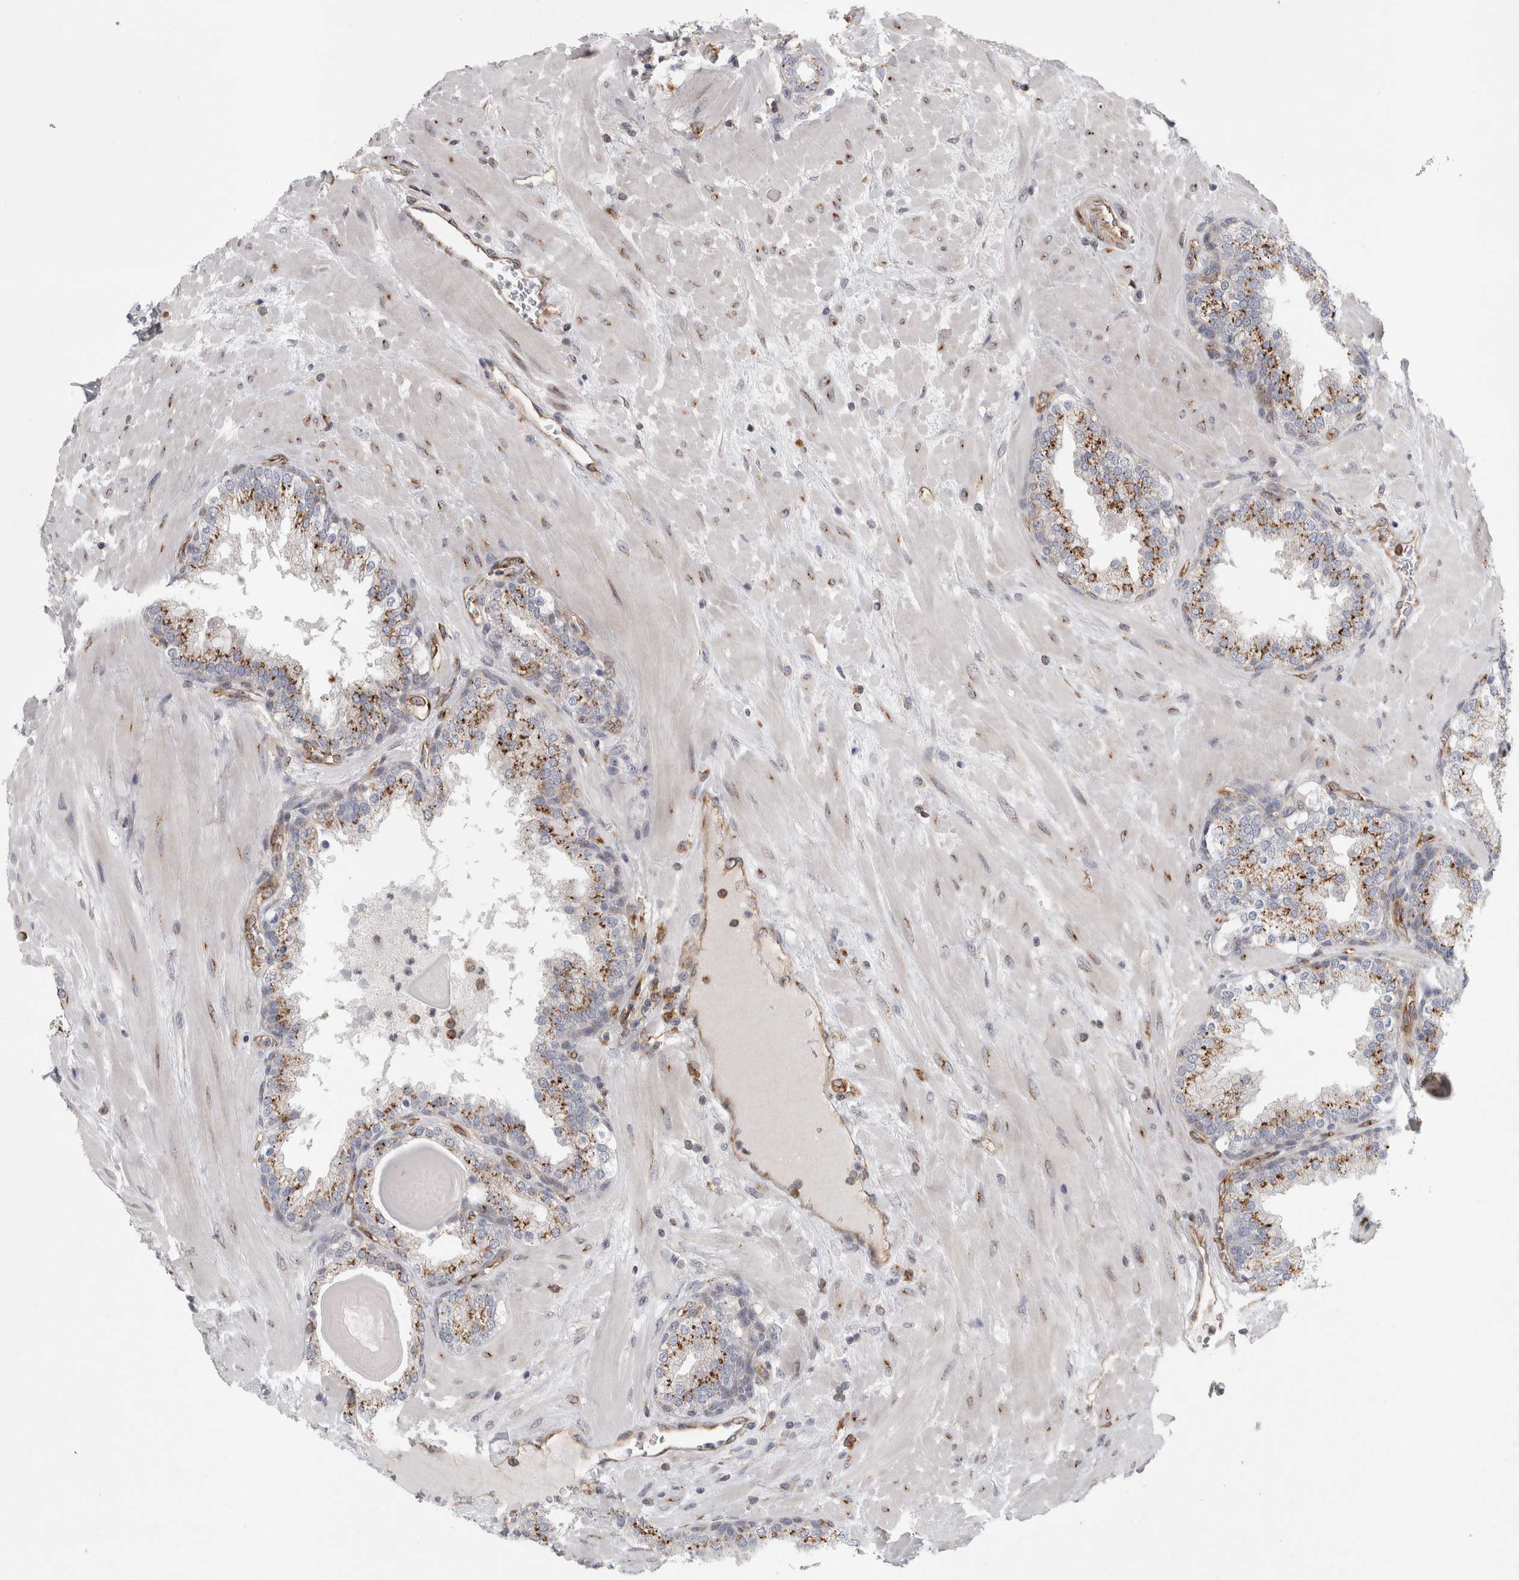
{"staining": {"intensity": "moderate", "quantity": ">75%", "location": "cytoplasmic/membranous"}, "tissue": "prostate", "cell_type": "Glandular cells", "image_type": "normal", "snomed": [{"axis": "morphology", "description": "Normal tissue, NOS"}, {"axis": "topography", "description": "Prostate"}], "caption": "Human prostate stained with a protein marker exhibits moderate staining in glandular cells.", "gene": "PEX6", "patient": {"sex": "male", "age": 51}}